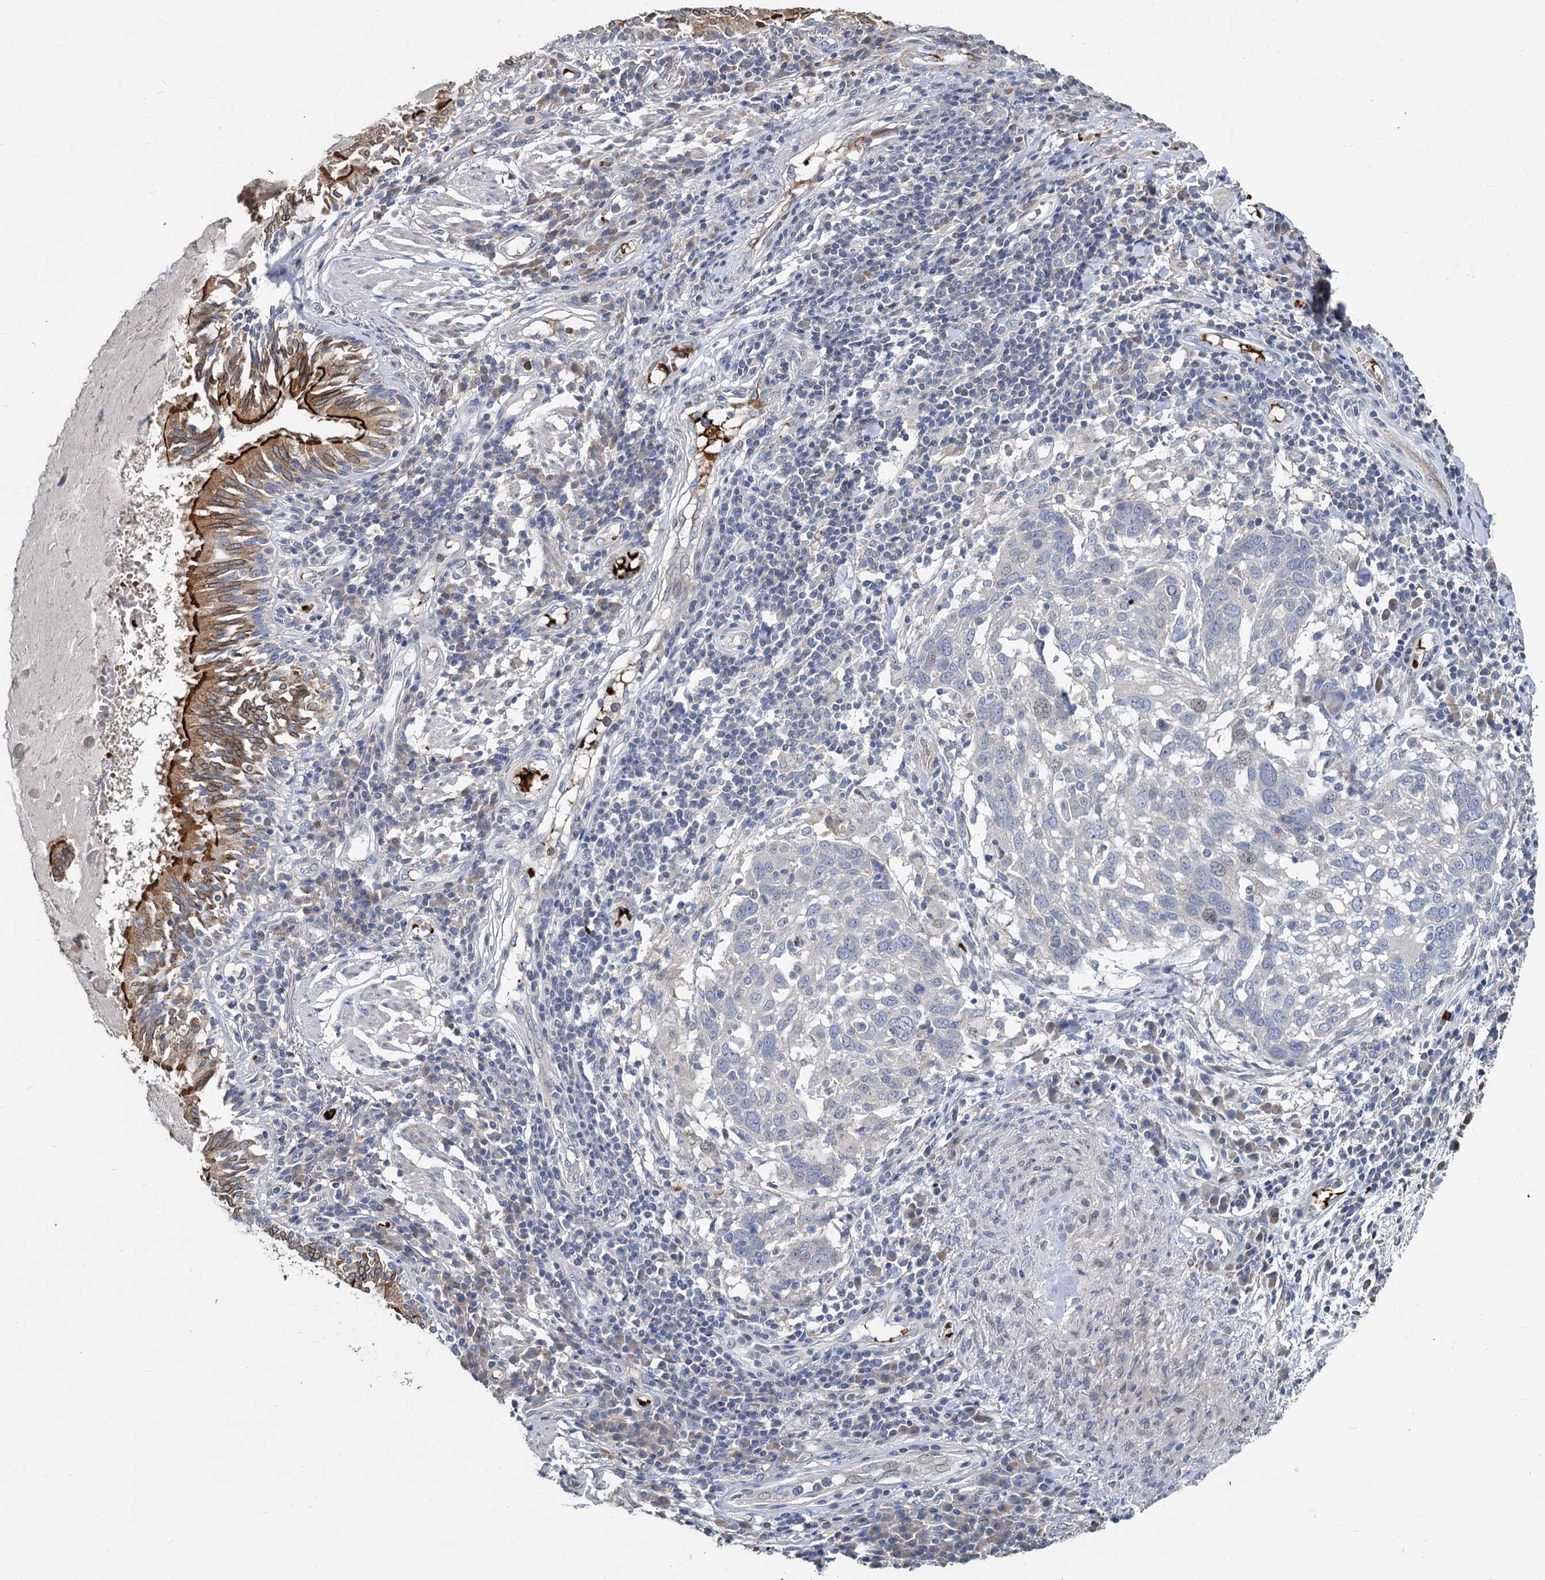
{"staining": {"intensity": "negative", "quantity": "none", "location": "none"}, "tissue": "lung cancer", "cell_type": "Tumor cells", "image_type": "cancer", "snomed": [{"axis": "morphology", "description": "Squamous cell carcinoma, NOS"}, {"axis": "topography", "description": "Lung"}], "caption": "Immunohistochemistry of human lung cancer demonstrates no positivity in tumor cells. Nuclei are stained in blue.", "gene": "TCTN2", "patient": {"sex": "male", "age": 65}}